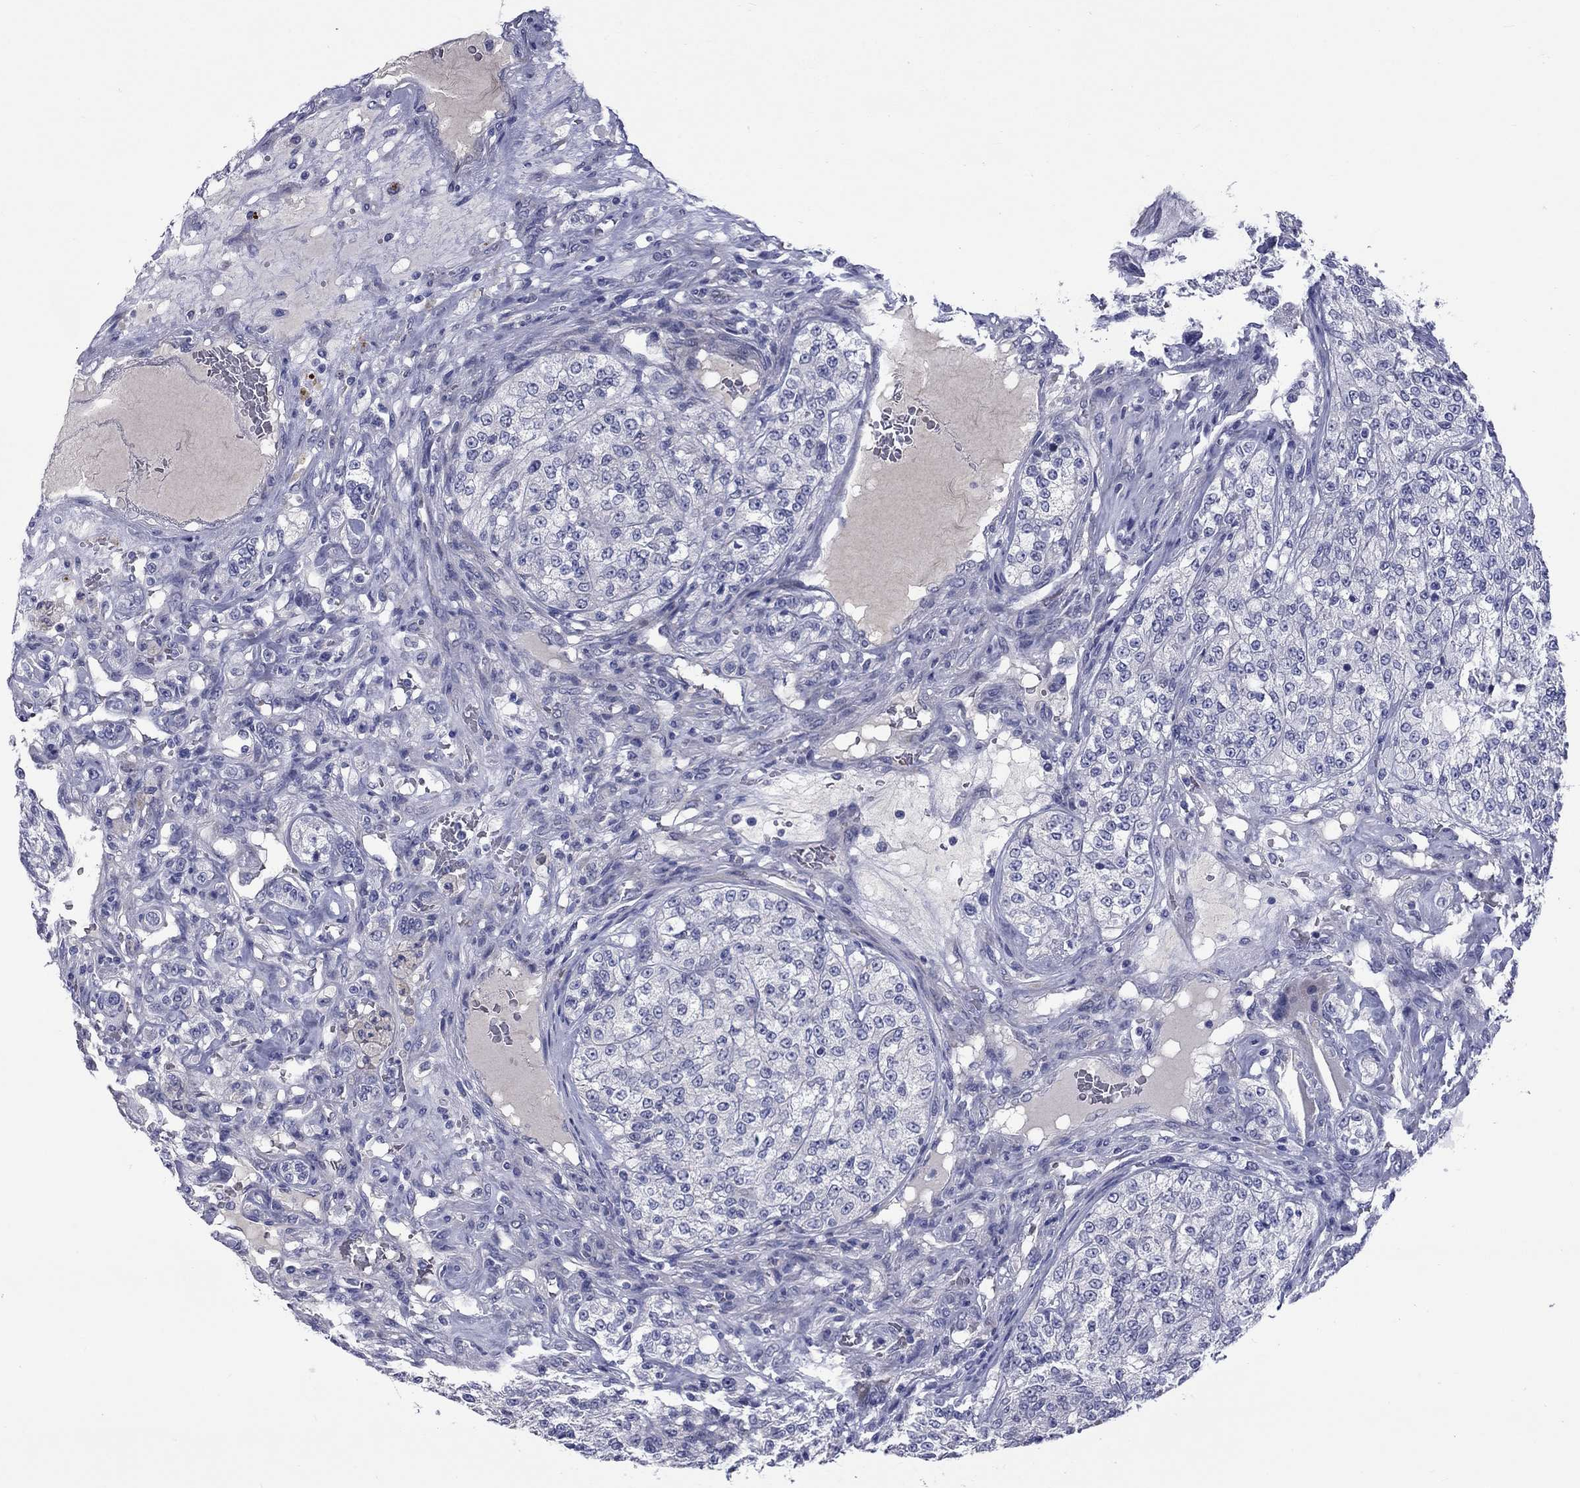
{"staining": {"intensity": "negative", "quantity": "none", "location": "none"}, "tissue": "renal cancer", "cell_type": "Tumor cells", "image_type": "cancer", "snomed": [{"axis": "morphology", "description": "Adenocarcinoma, NOS"}, {"axis": "topography", "description": "Kidney"}], "caption": "High magnification brightfield microscopy of renal adenocarcinoma stained with DAB (3,3'-diaminobenzidine) (brown) and counterstained with hematoxylin (blue): tumor cells show no significant staining.", "gene": "UNC119B", "patient": {"sex": "female", "age": 63}}